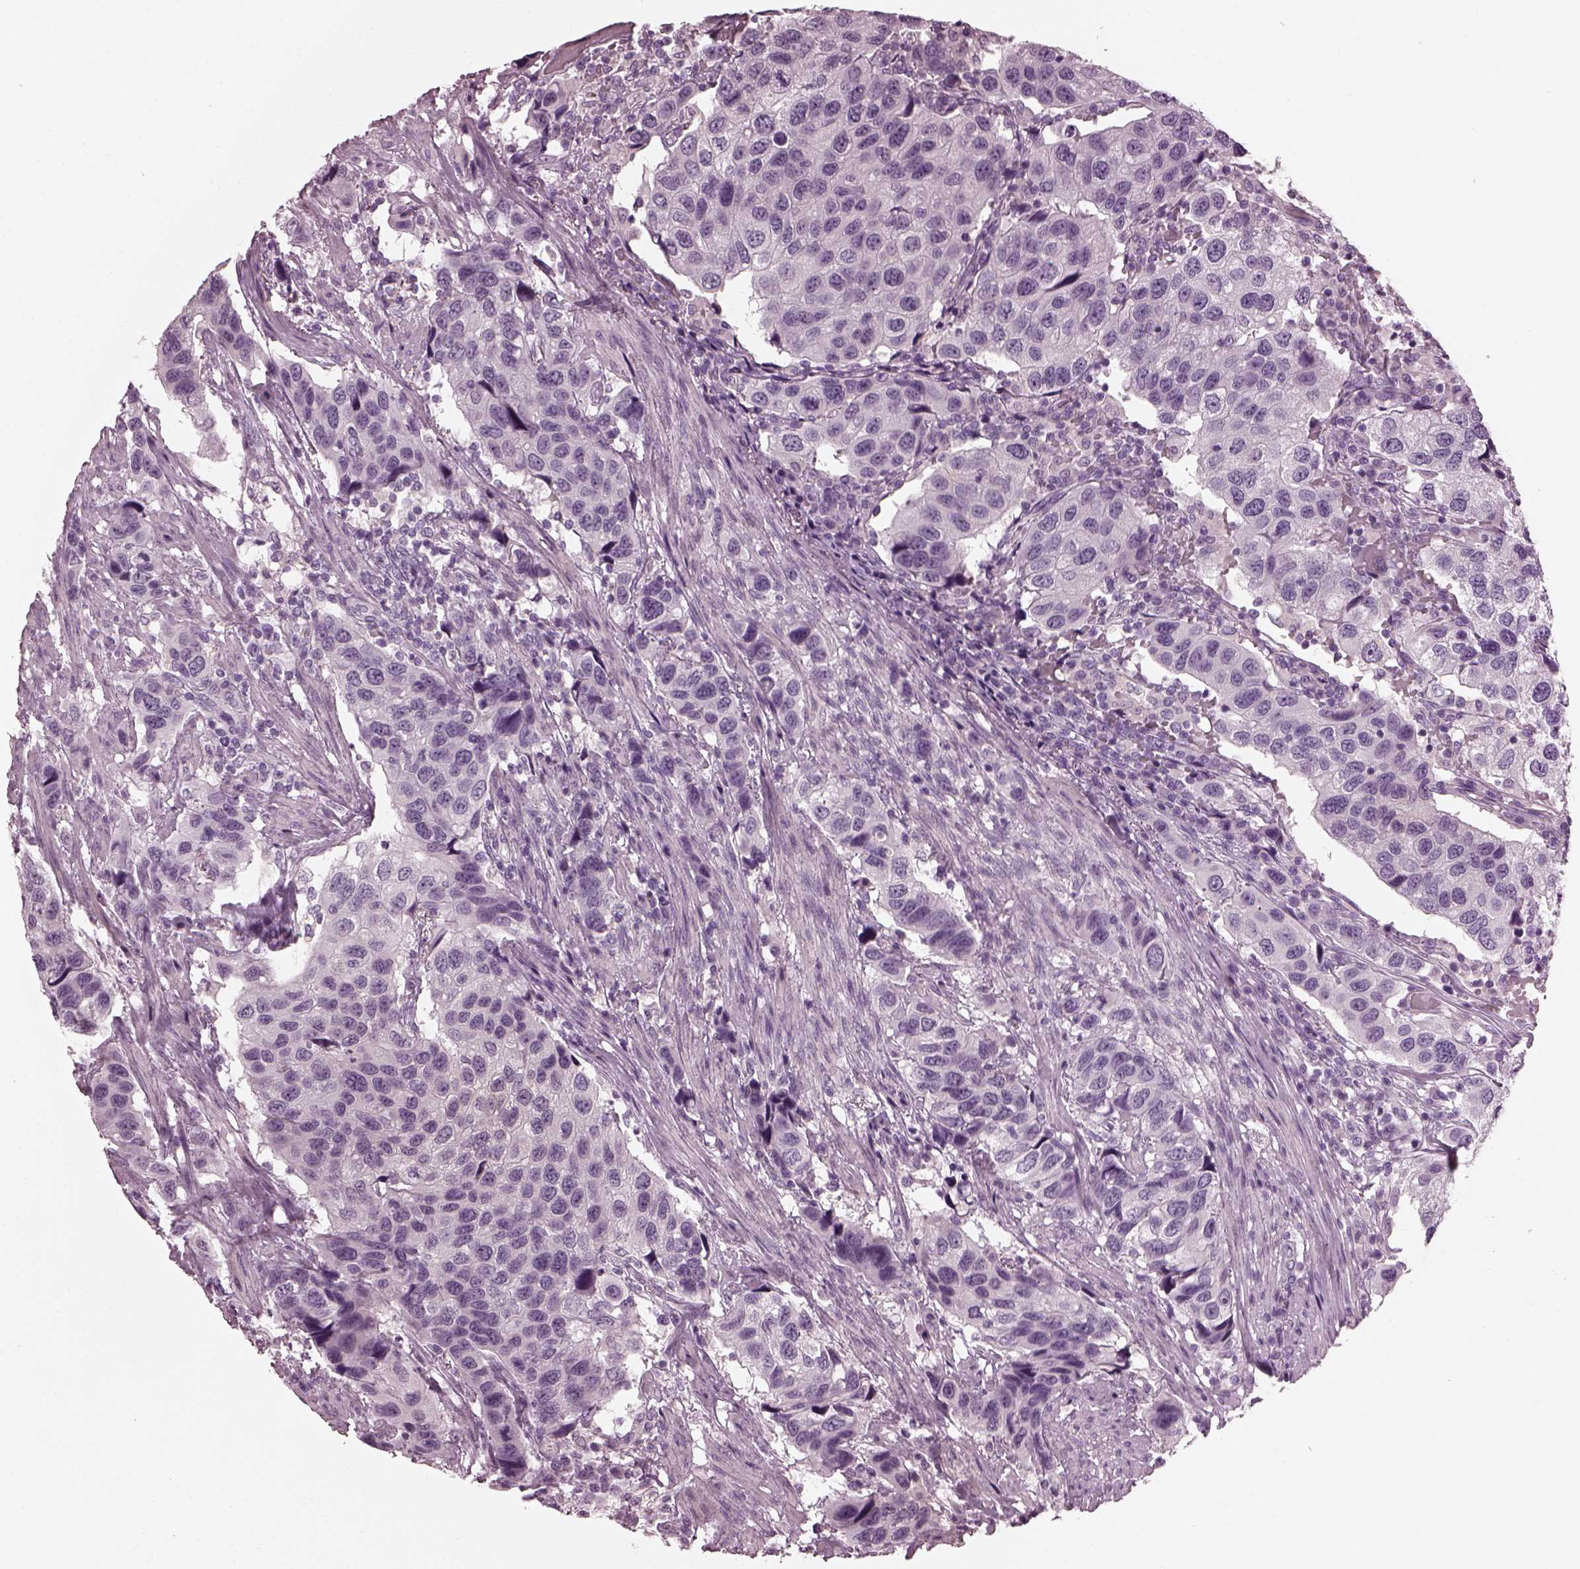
{"staining": {"intensity": "negative", "quantity": "none", "location": "none"}, "tissue": "urothelial cancer", "cell_type": "Tumor cells", "image_type": "cancer", "snomed": [{"axis": "morphology", "description": "Urothelial carcinoma, High grade"}, {"axis": "topography", "description": "Urinary bladder"}], "caption": "Immunohistochemical staining of urothelial cancer exhibits no significant positivity in tumor cells.", "gene": "SLC6A17", "patient": {"sex": "male", "age": 79}}